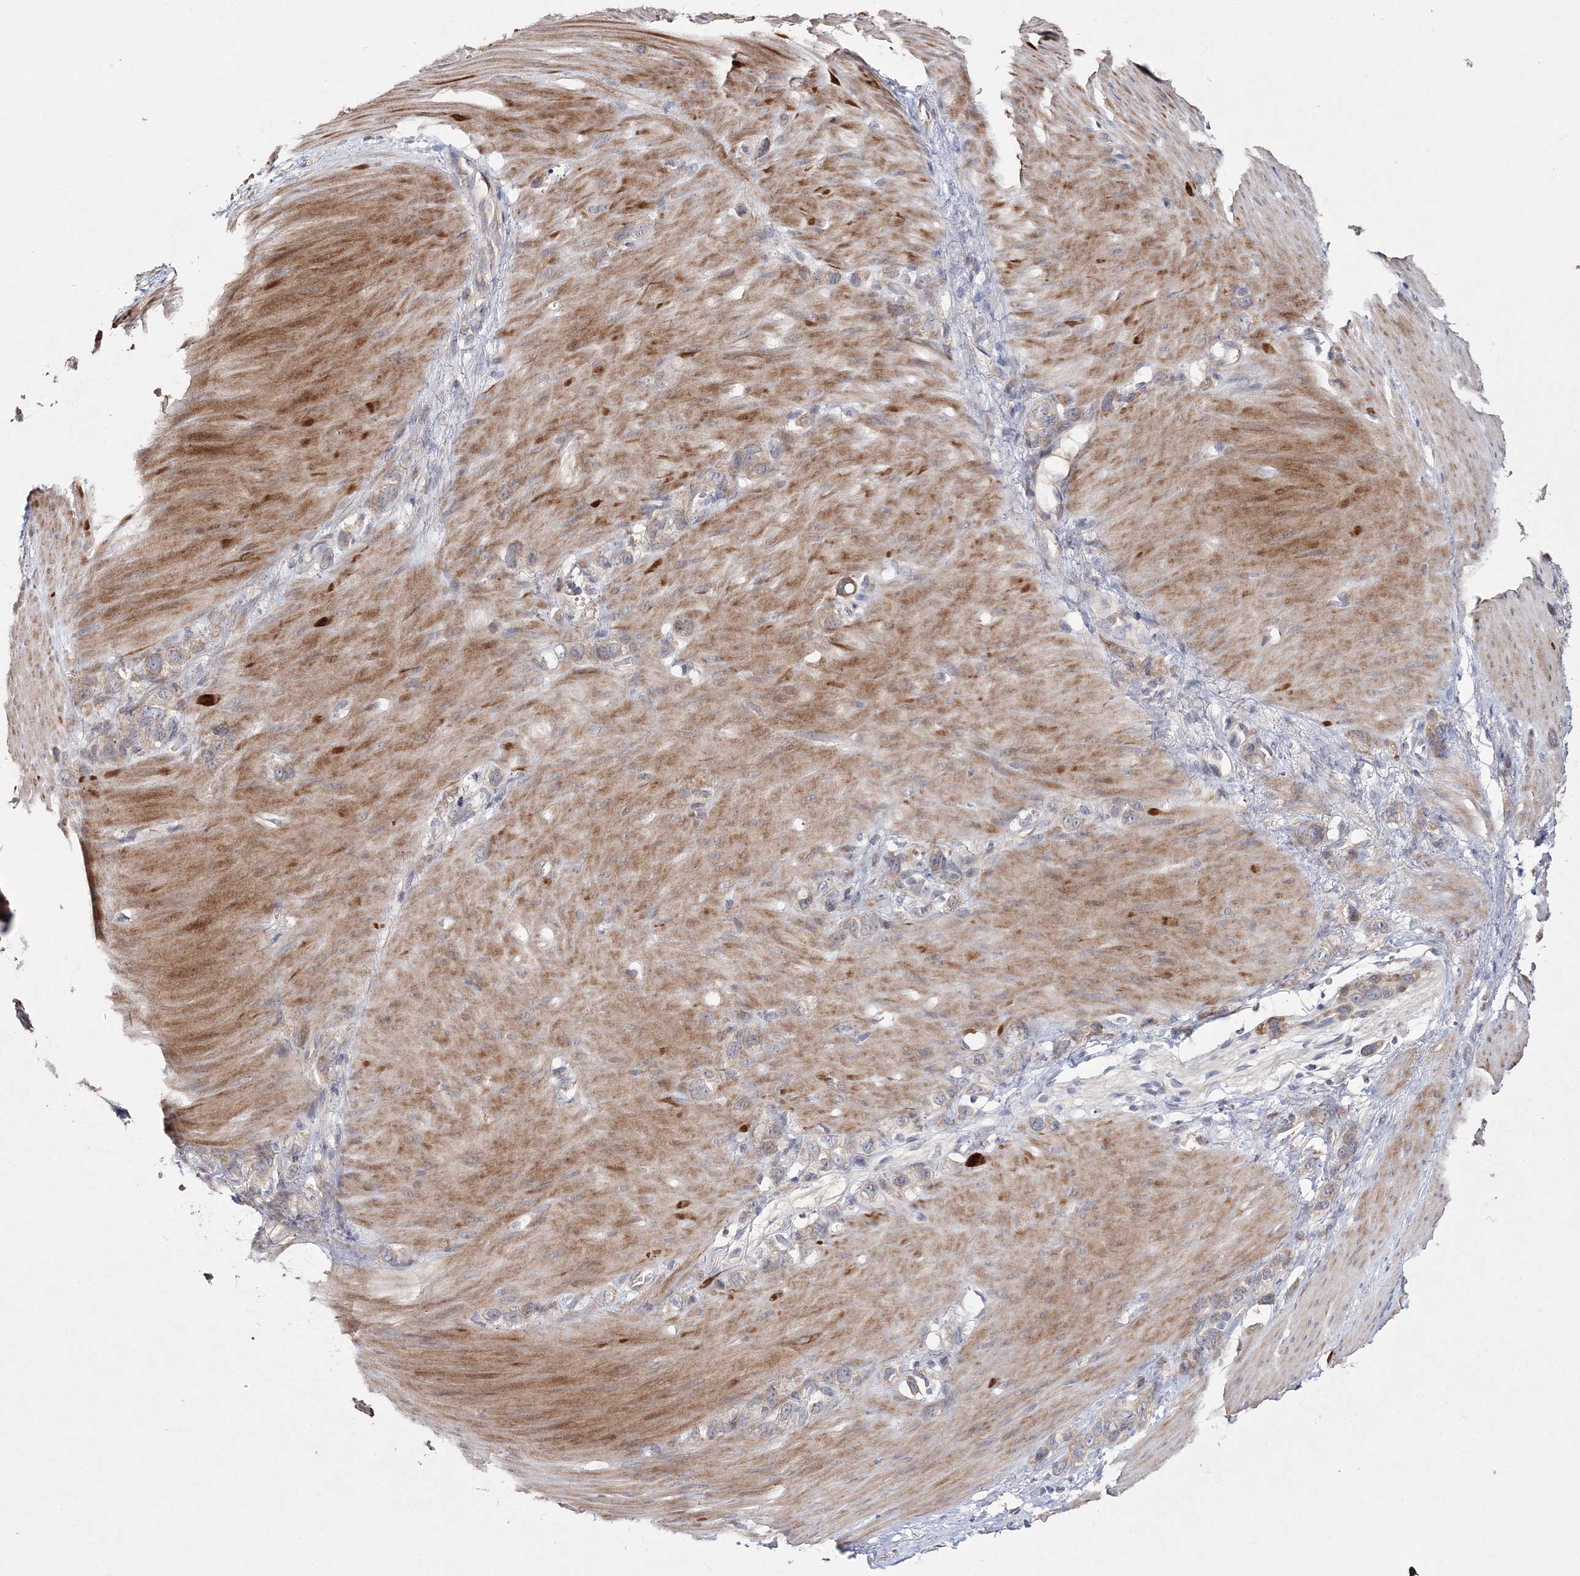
{"staining": {"intensity": "weak", "quantity": "25%-75%", "location": "cytoplasmic/membranous"}, "tissue": "stomach cancer", "cell_type": "Tumor cells", "image_type": "cancer", "snomed": [{"axis": "morphology", "description": "Normal tissue, NOS"}, {"axis": "morphology", "description": "Adenocarcinoma, NOS"}, {"axis": "morphology", "description": "Adenocarcinoma, High grade"}, {"axis": "topography", "description": "Stomach, upper"}, {"axis": "topography", "description": "Stomach"}], "caption": "DAB immunohistochemical staining of human adenocarcinoma (high-grade) (stomach) exhibits weak cytoplasmic/membranous protein expression in about 25%-75% of tumor cells. (DAB (3,3'-diaminobenzidine) IHC, brown staining for protein, blue staining for nuclei).", "gene": "GJB5", "patient": {"sex": "female", "age": 65}}